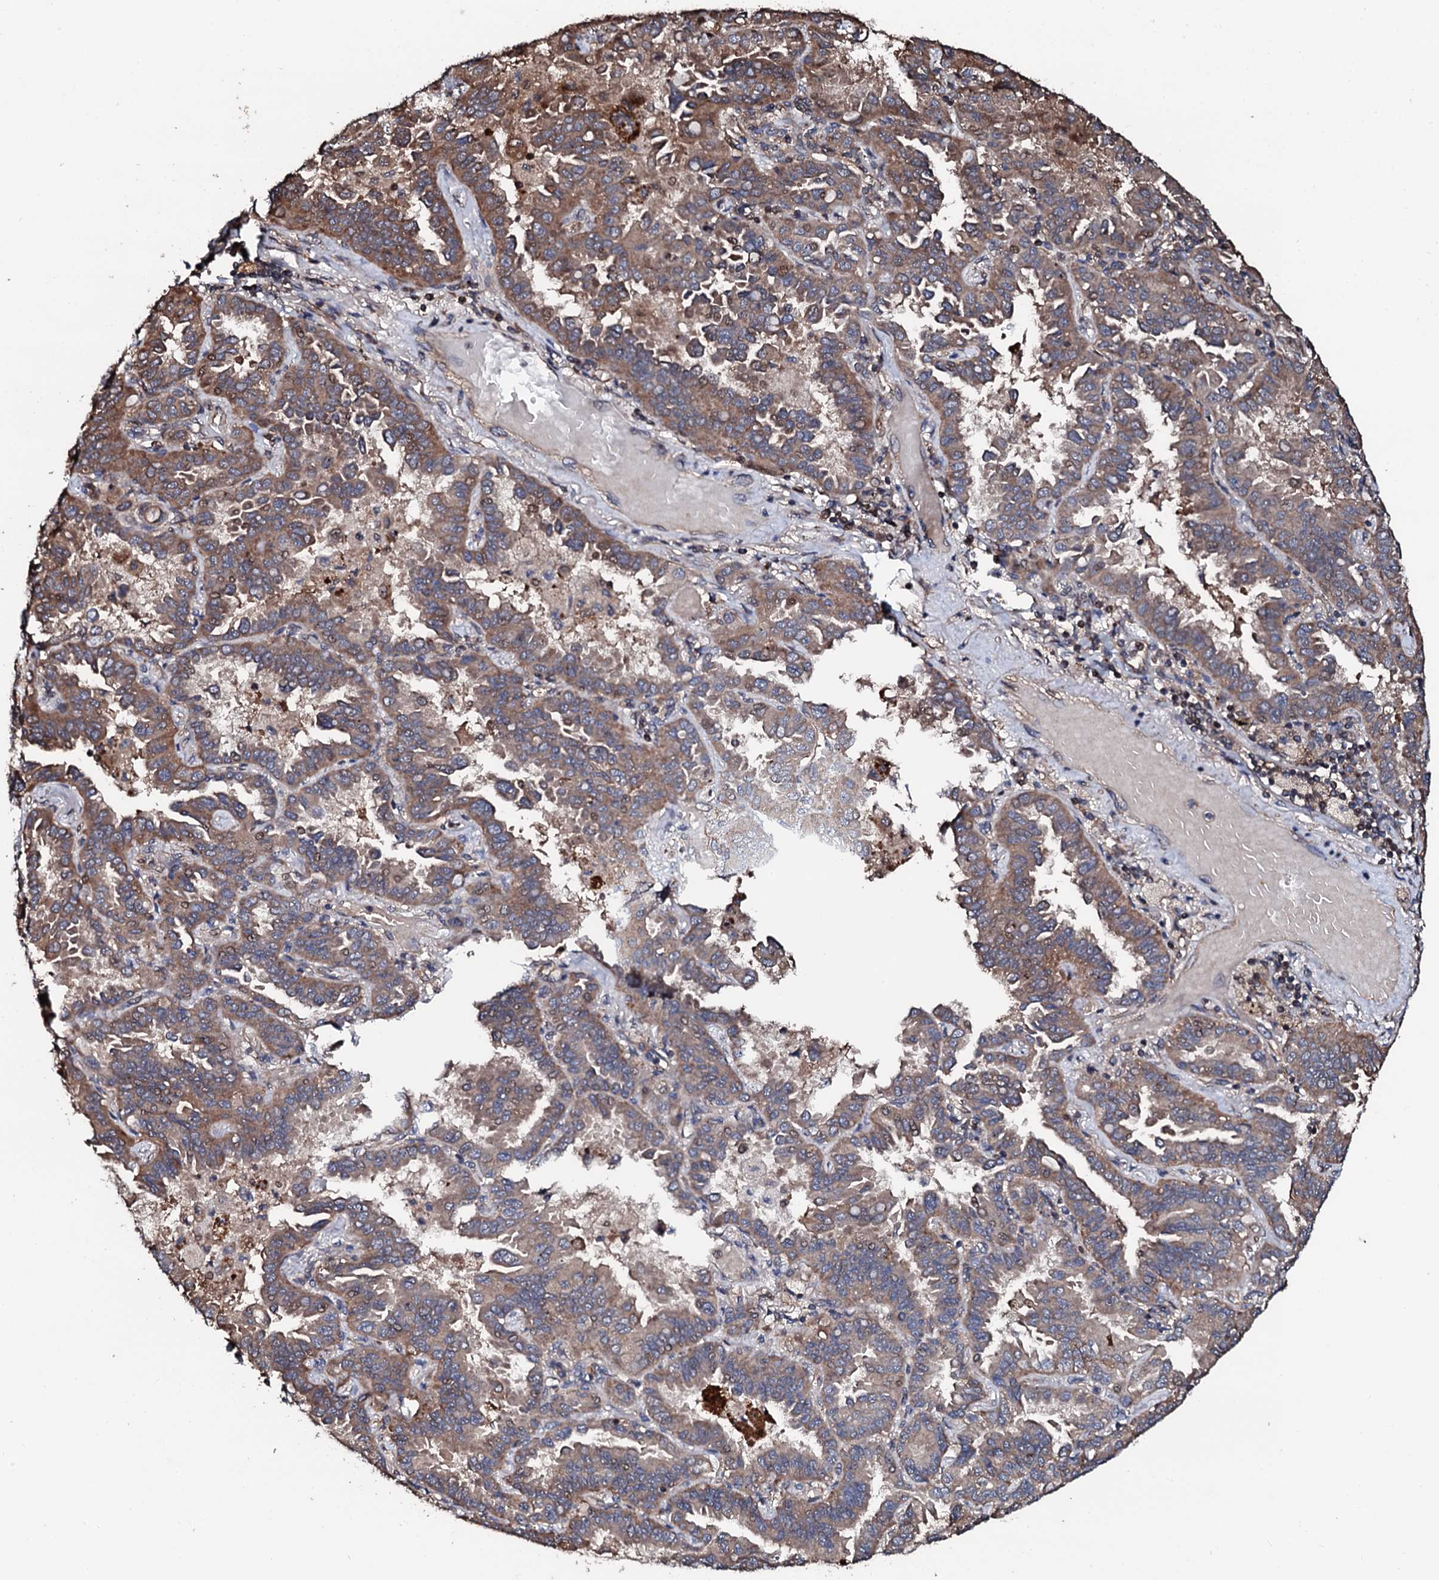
{"staining": {"intensity": "weak", "quantity": ">75%", "location": "cytoplasmic/membranous"}, "tissue": "lung cancer", "cell_type": "Tumor cells", "image_type": "cancer", "snomed": [{"axis": "morphology", "description": "Adenocarcinoma, NOS"}, {"axis": "topography", "description": "Lung"}], "caption": "The image shows staining of lung cancer (adenocarcinoma), revealing weak cytoplasmic/membranous protein staining (brown color) within tumor cells.", "gene": "CKAP5", "patient": {"sex": "male", "age": 64}}